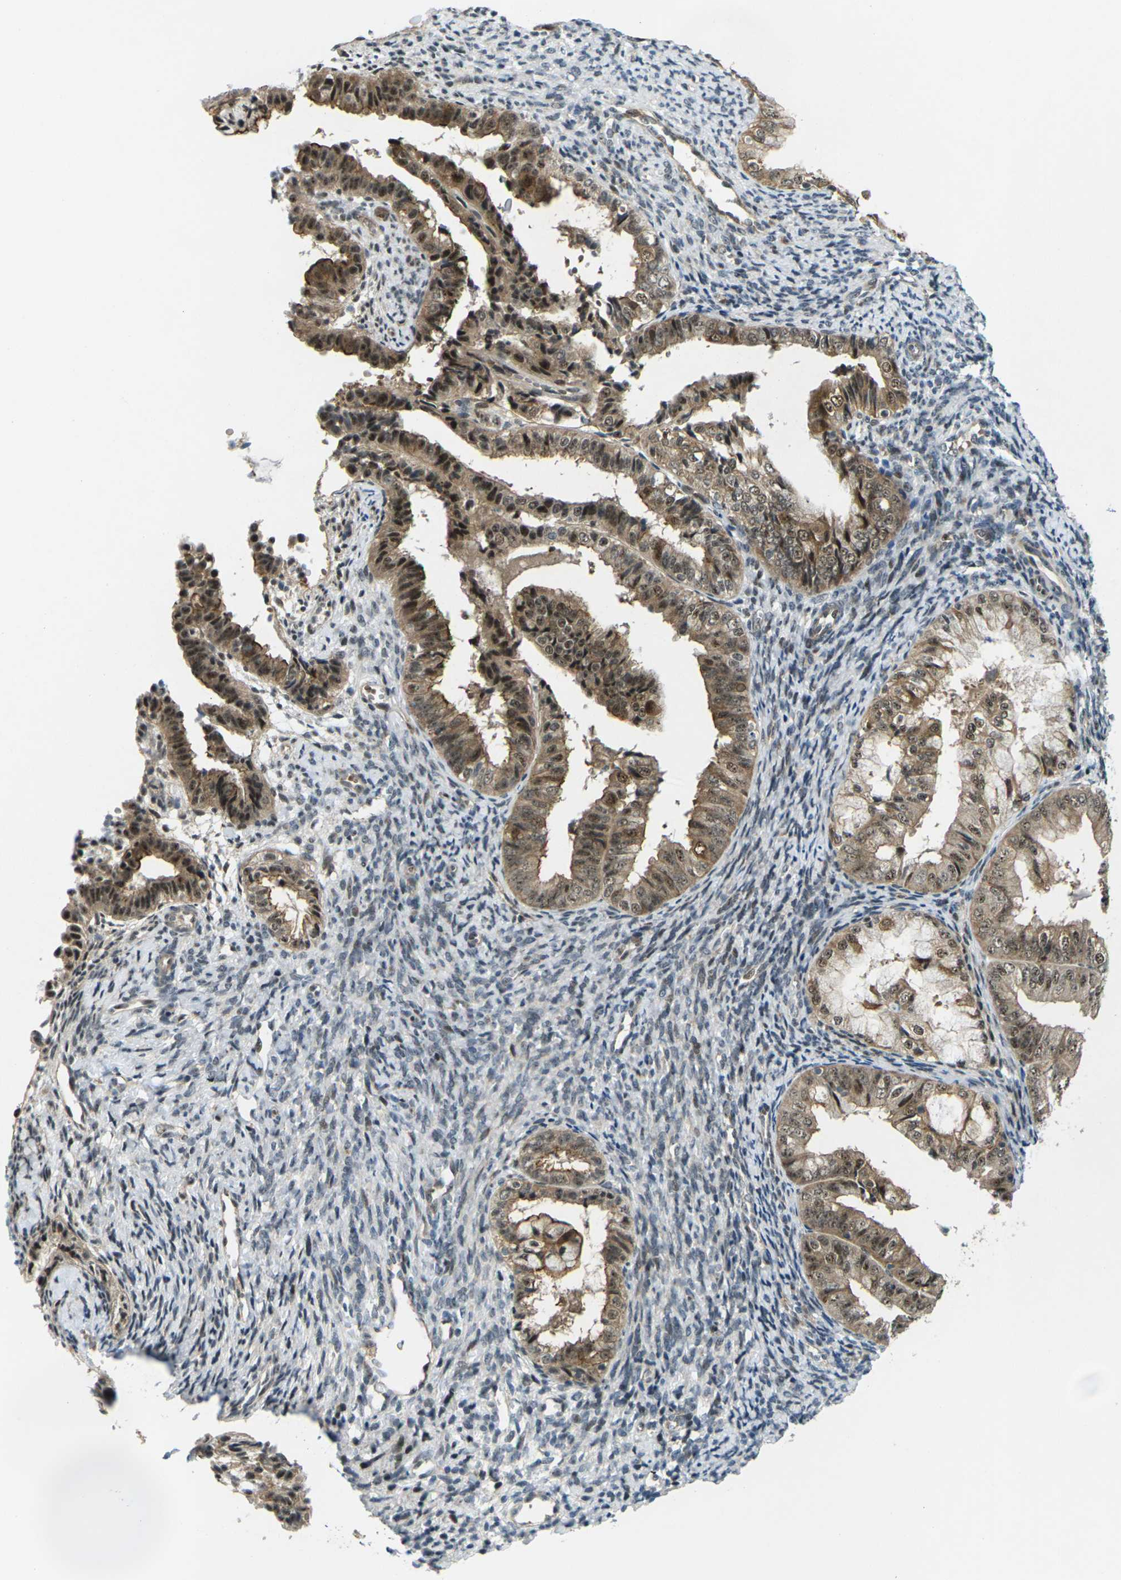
{"staining": {"intensity": "moderate", "quantity": ">75%", "location": "cytoplasmic/membranous,nuclear"}, "tissue": "endometrial cancer", "cell_type": "Tumor cells", "image_type": "cancer", "snomed": [{"axis": "morphology", "description": "Adenocarcinoma, NOS"}, {"axis": "topography", "description": "Endometrium"}], "caption": "Immunohistochemistry (IHC) photomicrograph of neoplastic tissue: adenocarcinoma (endometrial) stained using immunohistochemistry (IHC) displays medium levels of moderate protein expression localized specifically in the cytoplasmic/membranous and nuclear of tumor cells, appearing as a cytoplasmic/membranous and nuclear brown color.", "gene": "UBE2S", "patient": {"sex": "female", "age": 63}}